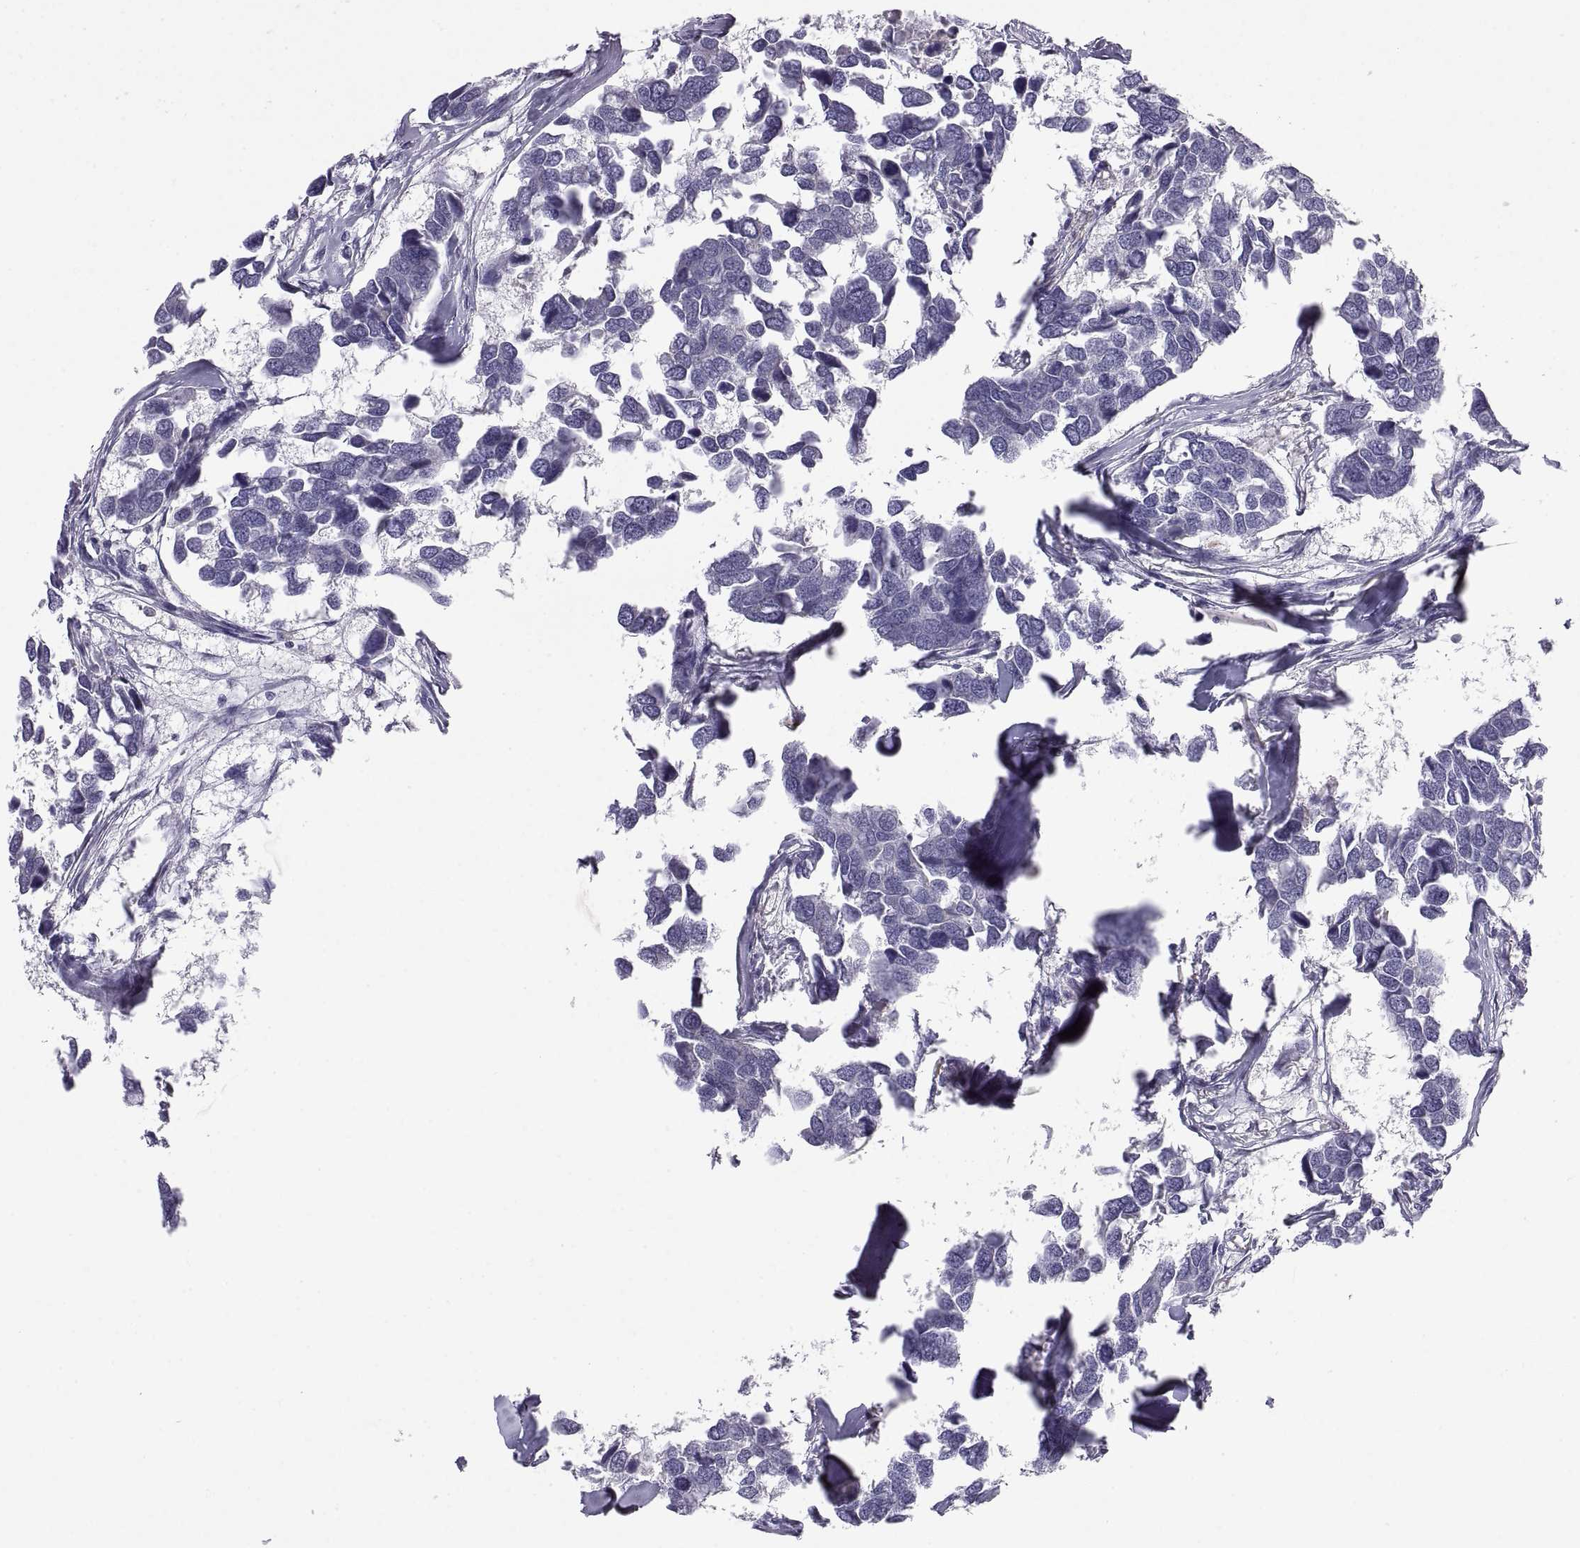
{"staining": {"intensity": "negative", "quantity": "none", "location": "none"}, "tissue": "breast cancer", "cell_type": "Tumor cells", "image_type": "cancer", "snomed": [{"axis": "morphology", "description": "Duct carcinoma"}, {"axis": "topography", "description": "Breast"}], "caption": "An immunohistochemistry histopathology image of breast cancer is shown. There is no staining in tumor cells of breast cancer. (Brightfield microscopy of DAB (3,3'-diaminobenzidine) immunohistochemistry (IHC) at high magnification).", "gene": "RGS19", "patient": {"sex": "female", "age": 83}}